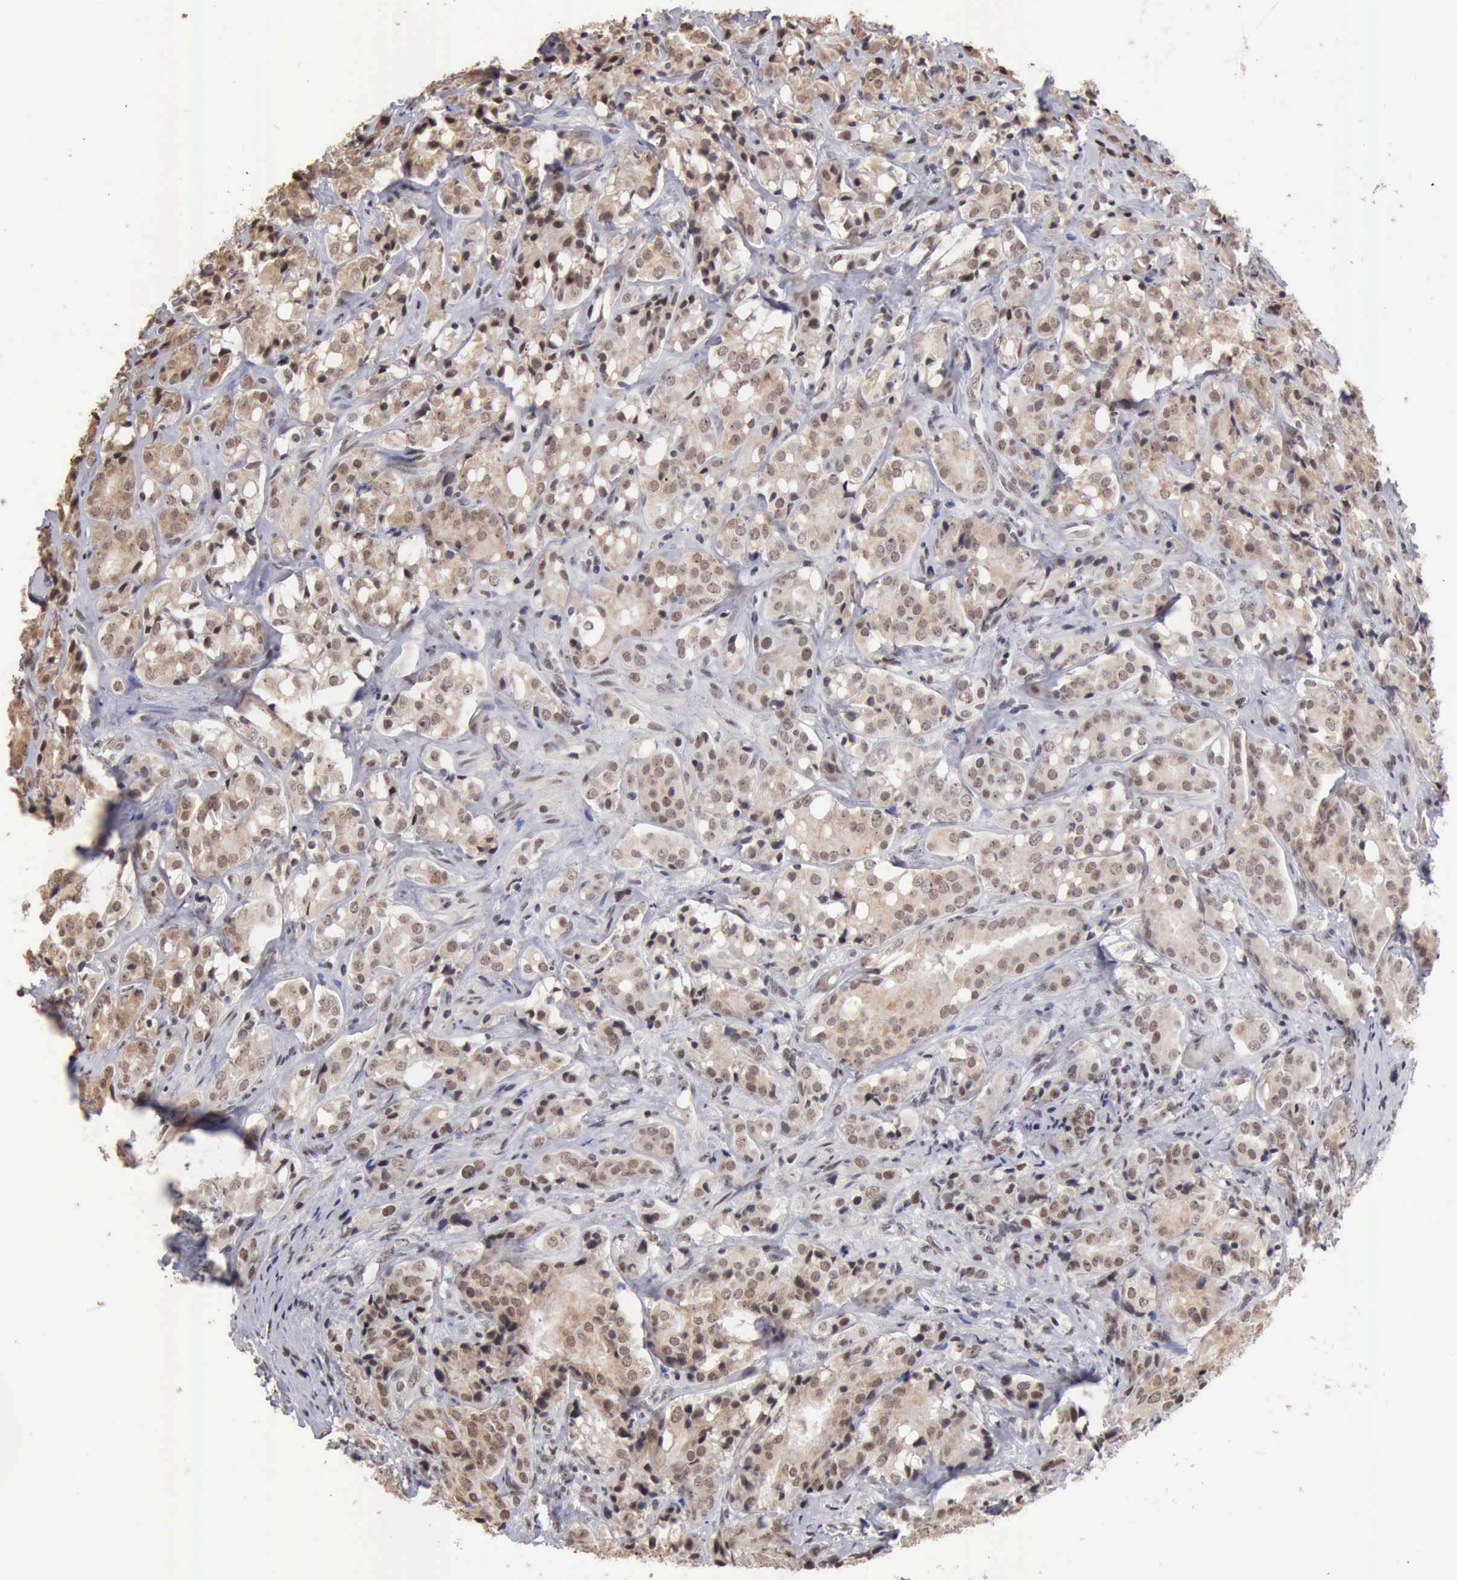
{"staining": {"intensity": "weak", "quantity": "25%-75%", "location": "cytoplasmic/membranous,nuclear"}, "tissue": "prostate cancer", "cell_type": "Tumor cells", "image_type": "cancer", "snomed": [{"axis": "morphology", "description": "Adenocarcinoma, High grade"}, {"axis": "topography", "description": "Prostate"}], "caption": "Immunohistochemistry micrograph of human high-grade adenocarcinoma (prostate) stained for a protein (brown), which exhibits low levels of weak cytoplasmic/membranous and nuclear expression in approximately 25%-75% of tumor cells.", "gene": "TAF1", "patient": {"sex": "male", "age": 68}}